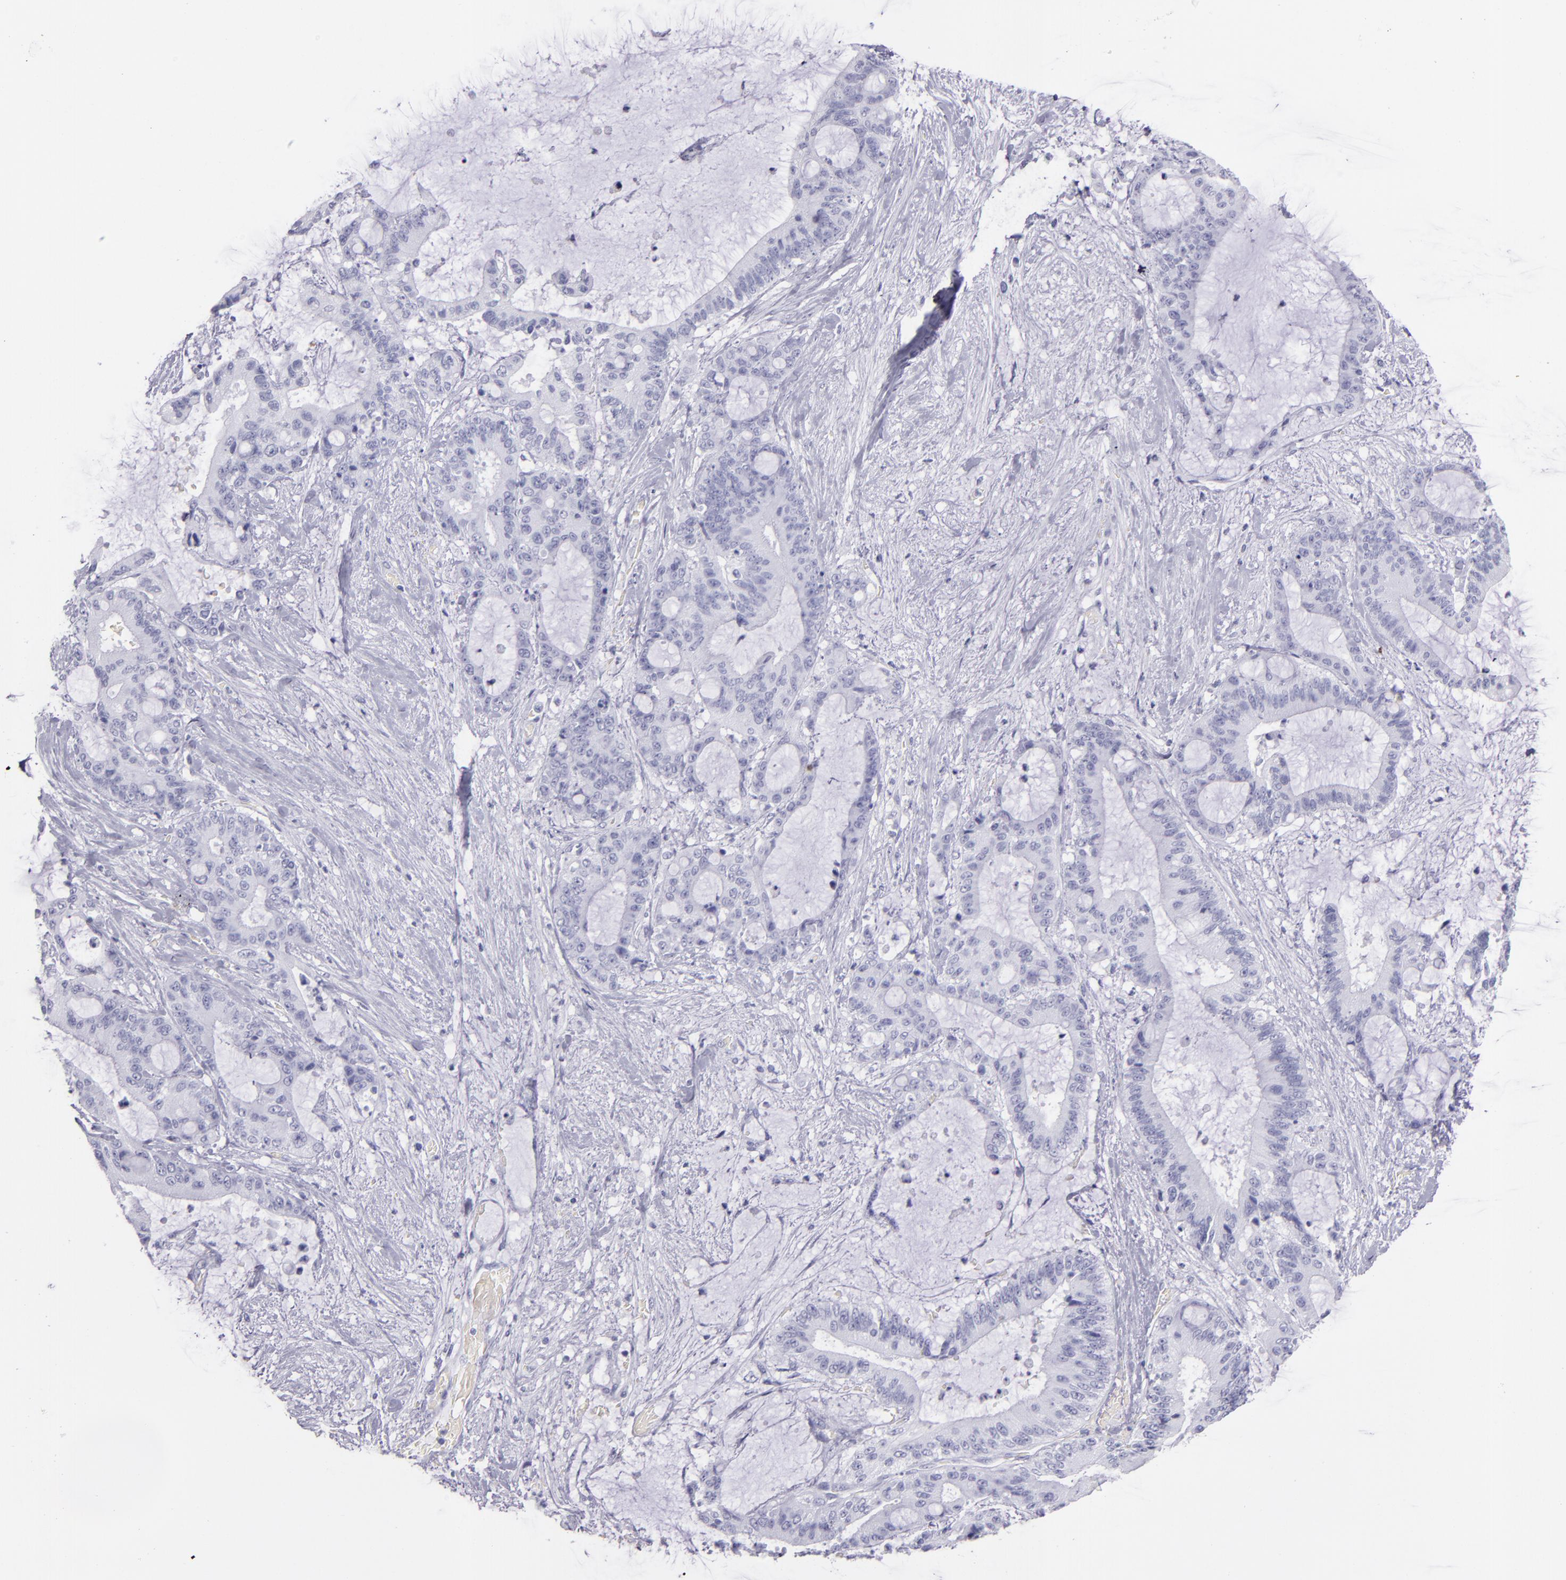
{"staining": {"intensity": "negative", "quantity": "none", "location": "none"}, "tissue": "liver cancer", "cell_type": "Tumor cells", "image_type": "cancer", "snomed": [{"axis": "morphology", "description": "Cholangiocarcinoma"}, {"axis": "topography", "description": "Liver"}], "caption": "The photomicrograph shows no staining of tumor cells in cholangiocarcinoma (liver). (DAB immunohistochemistry, high magnification).", "gene": "CR2", "patient": {"sex": "female", "age": 73}}